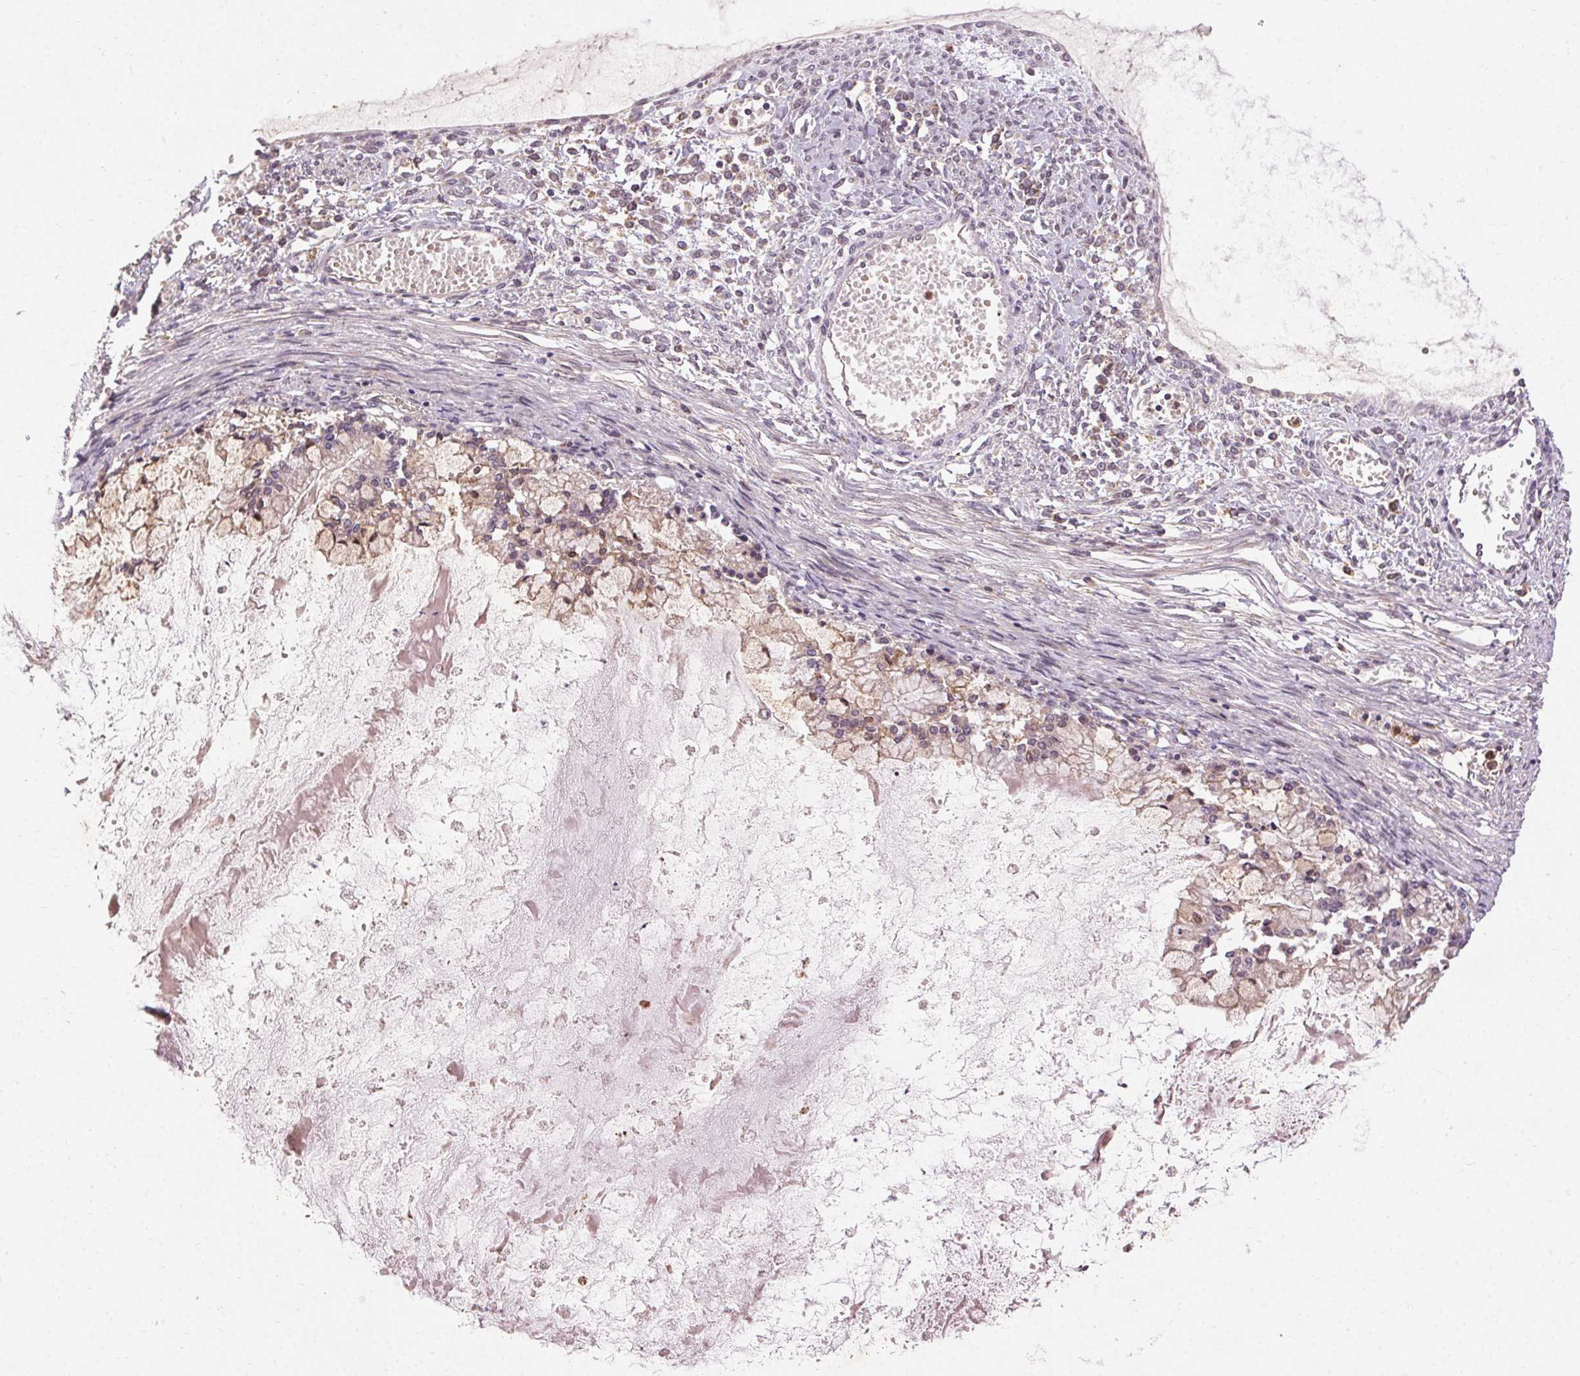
{"staining": {"intensity": "weak", "quantity": "25%-75%", "location": "cytoplasmic/membranous"}, "tissue": "ovarian cancer", "cell_type": "Tumor cells", "image_type": "cancer", "snomed": [{"axis": "morphology", "description": "Cystadenocarcinoma, mucinous, NOS"}, {"axis": "topography", "description": "Ovary"}], "caption": "Human ovarian cancer (mucinous cystadenocarcinoma) stained with a brown dye displays weak cytoplasmic/membranous positive expression in about 25%-75% of tumor cells.", "gene": "REP15", "patient": {"sex": "female", "age": 67}}